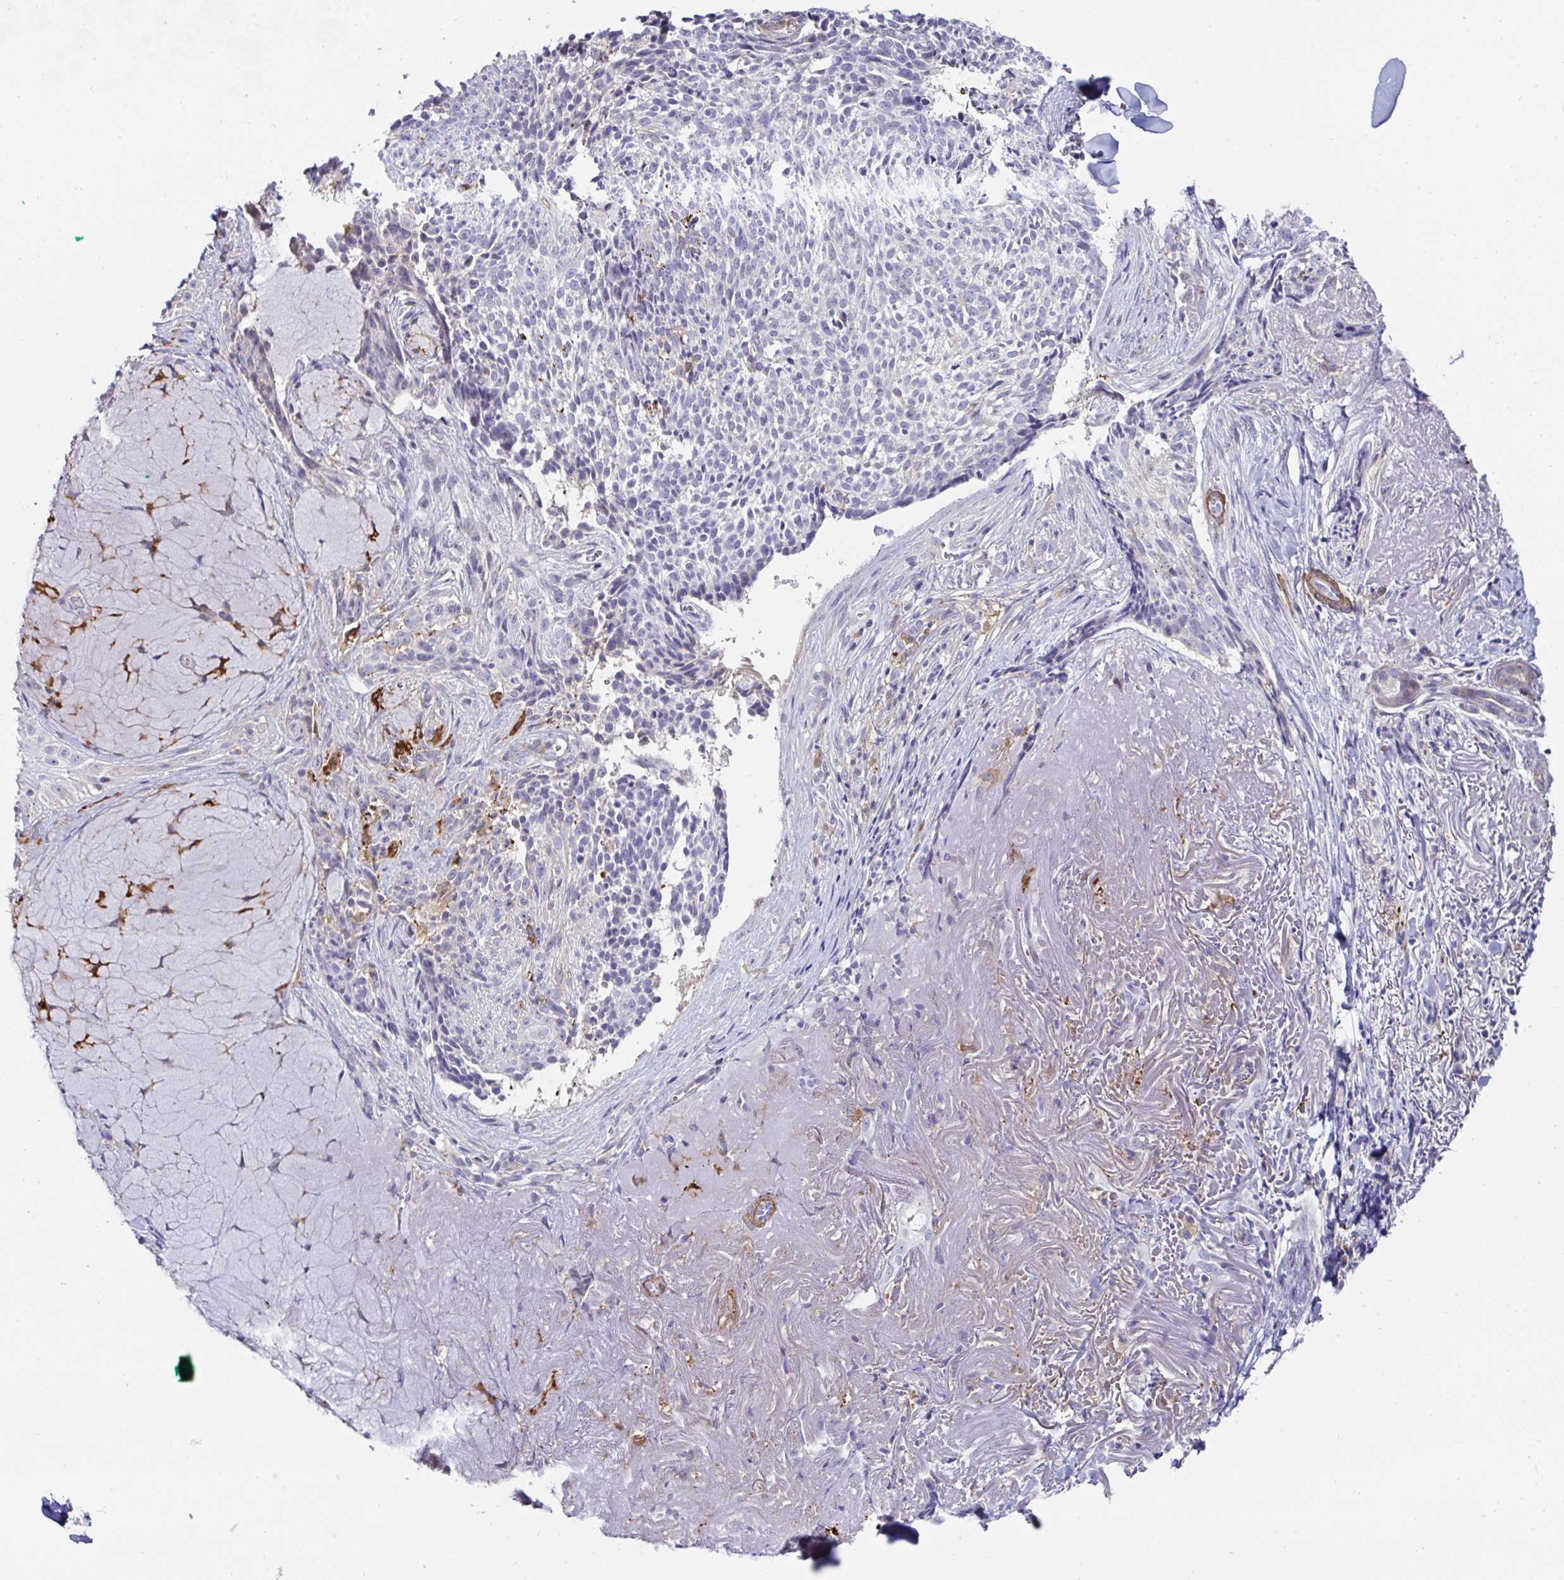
{"staining": {"intensity": "negative", "quantity": "none", "location": "none"}, "tissue": "skin cancer", "cell_type": "Tumor cells", "image_type": "cancer", "snomed": [{"axis": "morphology", "description": "Basal cell carcinoma"}, {"axis": "topography", "description": "Skin"}, {"axis": "topography", "description": "Skin of face"}], "caption": "Tumor cells are negative for brown protein staining in skin cancer.", "gene": "FBXL13", "patient": {"sex": "female", "age": 95}}